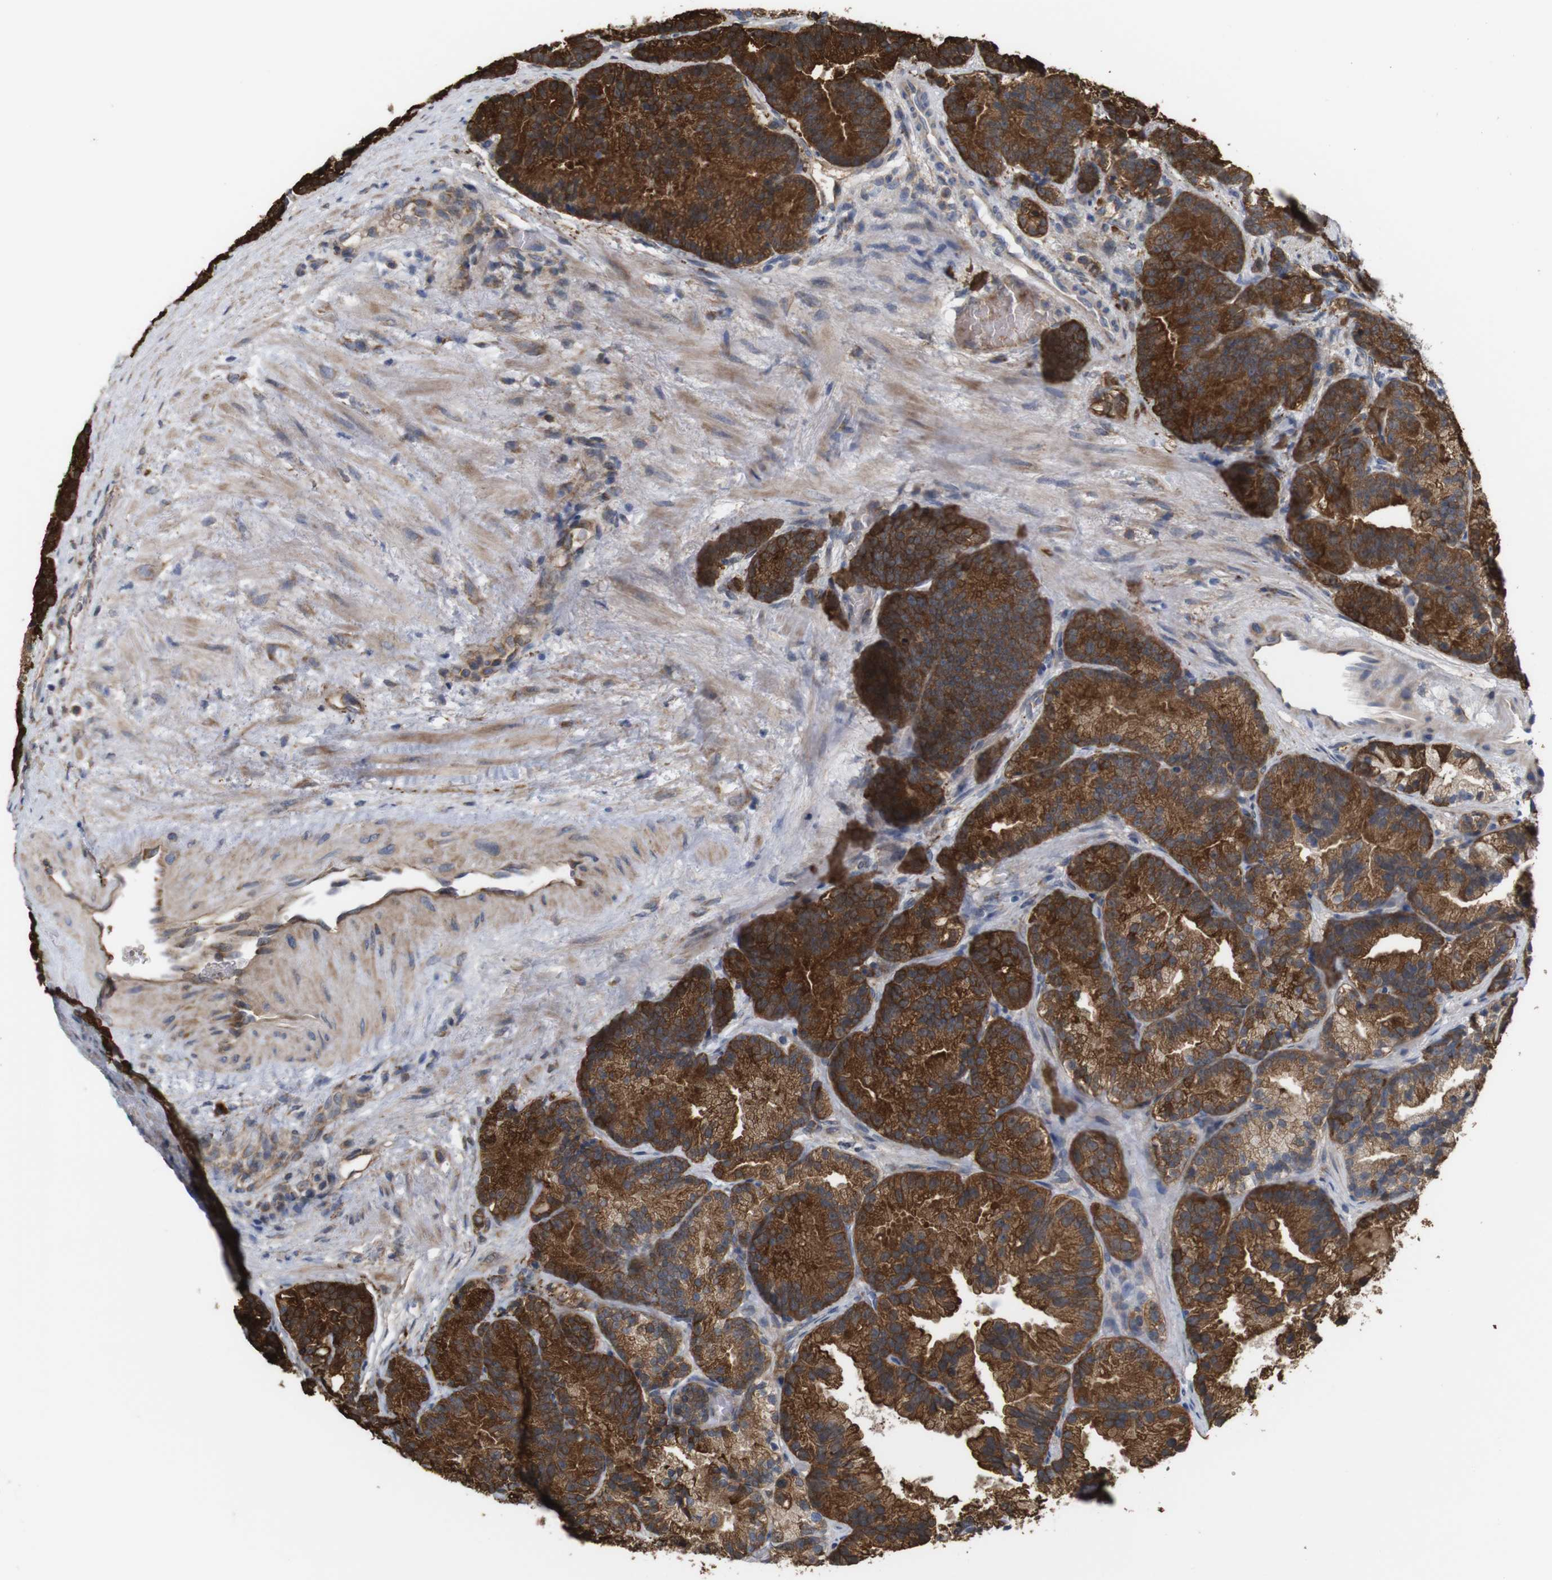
{"staining": {"intensity": "strong", "quantity": ">75%", "location": "cytoplasmic/membranous"}, "tissue": "prostate cancer", "cell_type": "Tumor cells", "image_type": "cancer", "snomed": [{"axis": "morphology", "description": "Adenocarcinoma, Low grade"}, {"axis": "topography", "description": "Prostate"}], "caption": "Prostate adenocarcinoma (low-grade) stained for a protein demonstrates strong cytoplasmic/membranous positivity in tumor cells. The staining was performed using DAB to visualize the protein expression in brown, while the nuclei were stained in blue with hematoxylin (Magnification: 20x).", "gene": "PTPRR", "patient": {"sex": "male", "age": 89}}